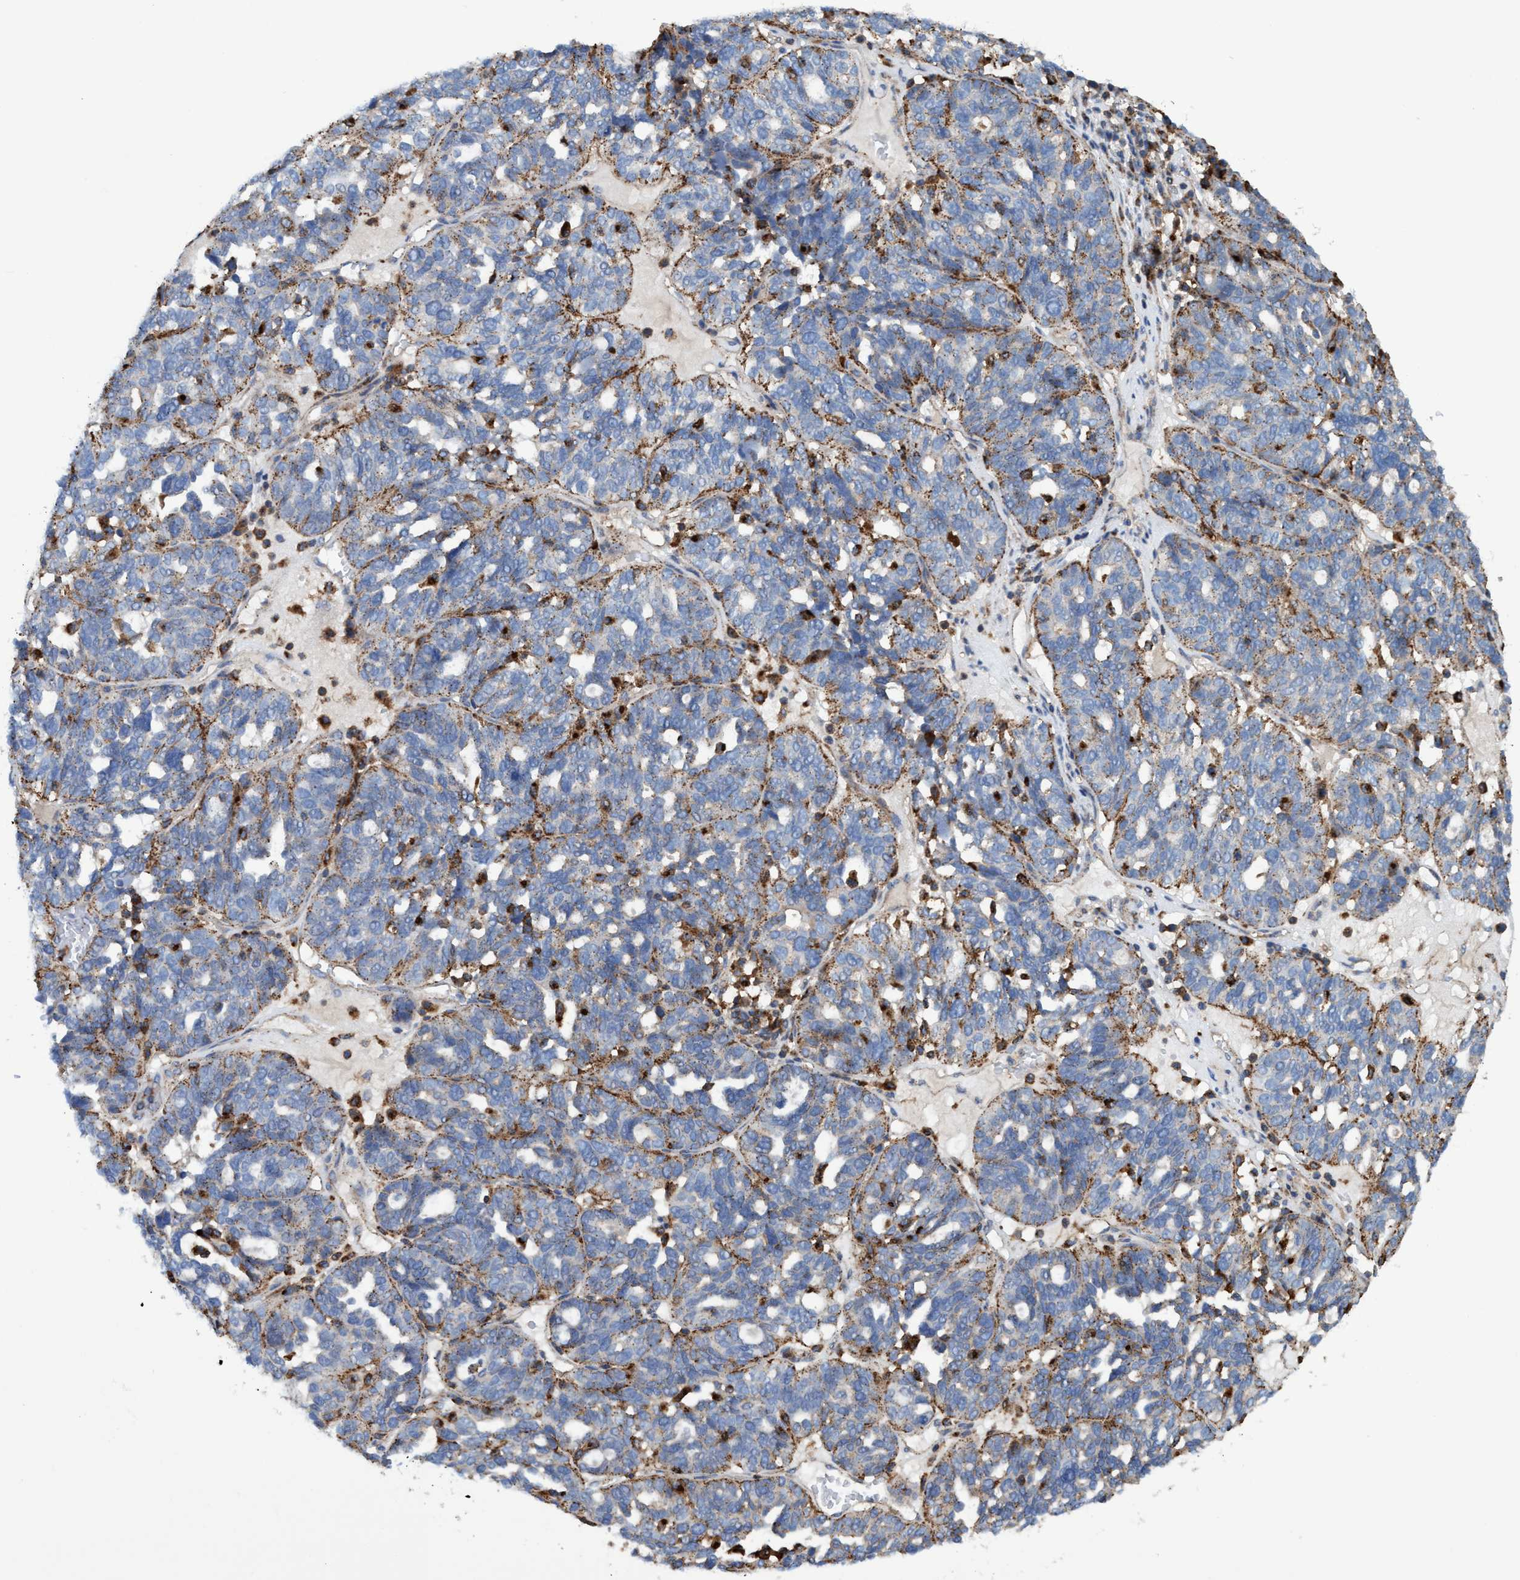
{"staining": {"intensity": "moderate", "quantity": ">75%", "location": "cytoplasmic/membranous"}, "tissue": "ovarian cancer", "cell_type": "Tumor cells", "image_type": "cancer", "snomed": [{"axis": "morphology", "description": "Cystadenocarcinoma, serous, NOS"}, {"axis": "topography", "description": "Ovary"}], "caption": "Immunohistochemistry micrograph of neoplastic tissue: serous cystadenocarcinoma (ovarian) stained using IHC exhibits medium levels of moderate protein expression localized specifically in the cytoplasmic/membranous of tumor cells, appearing as a cytoplasmic/membranous brown color.", "gene": "TRIM65", "patient": {"sex": "female", "age": 59}}